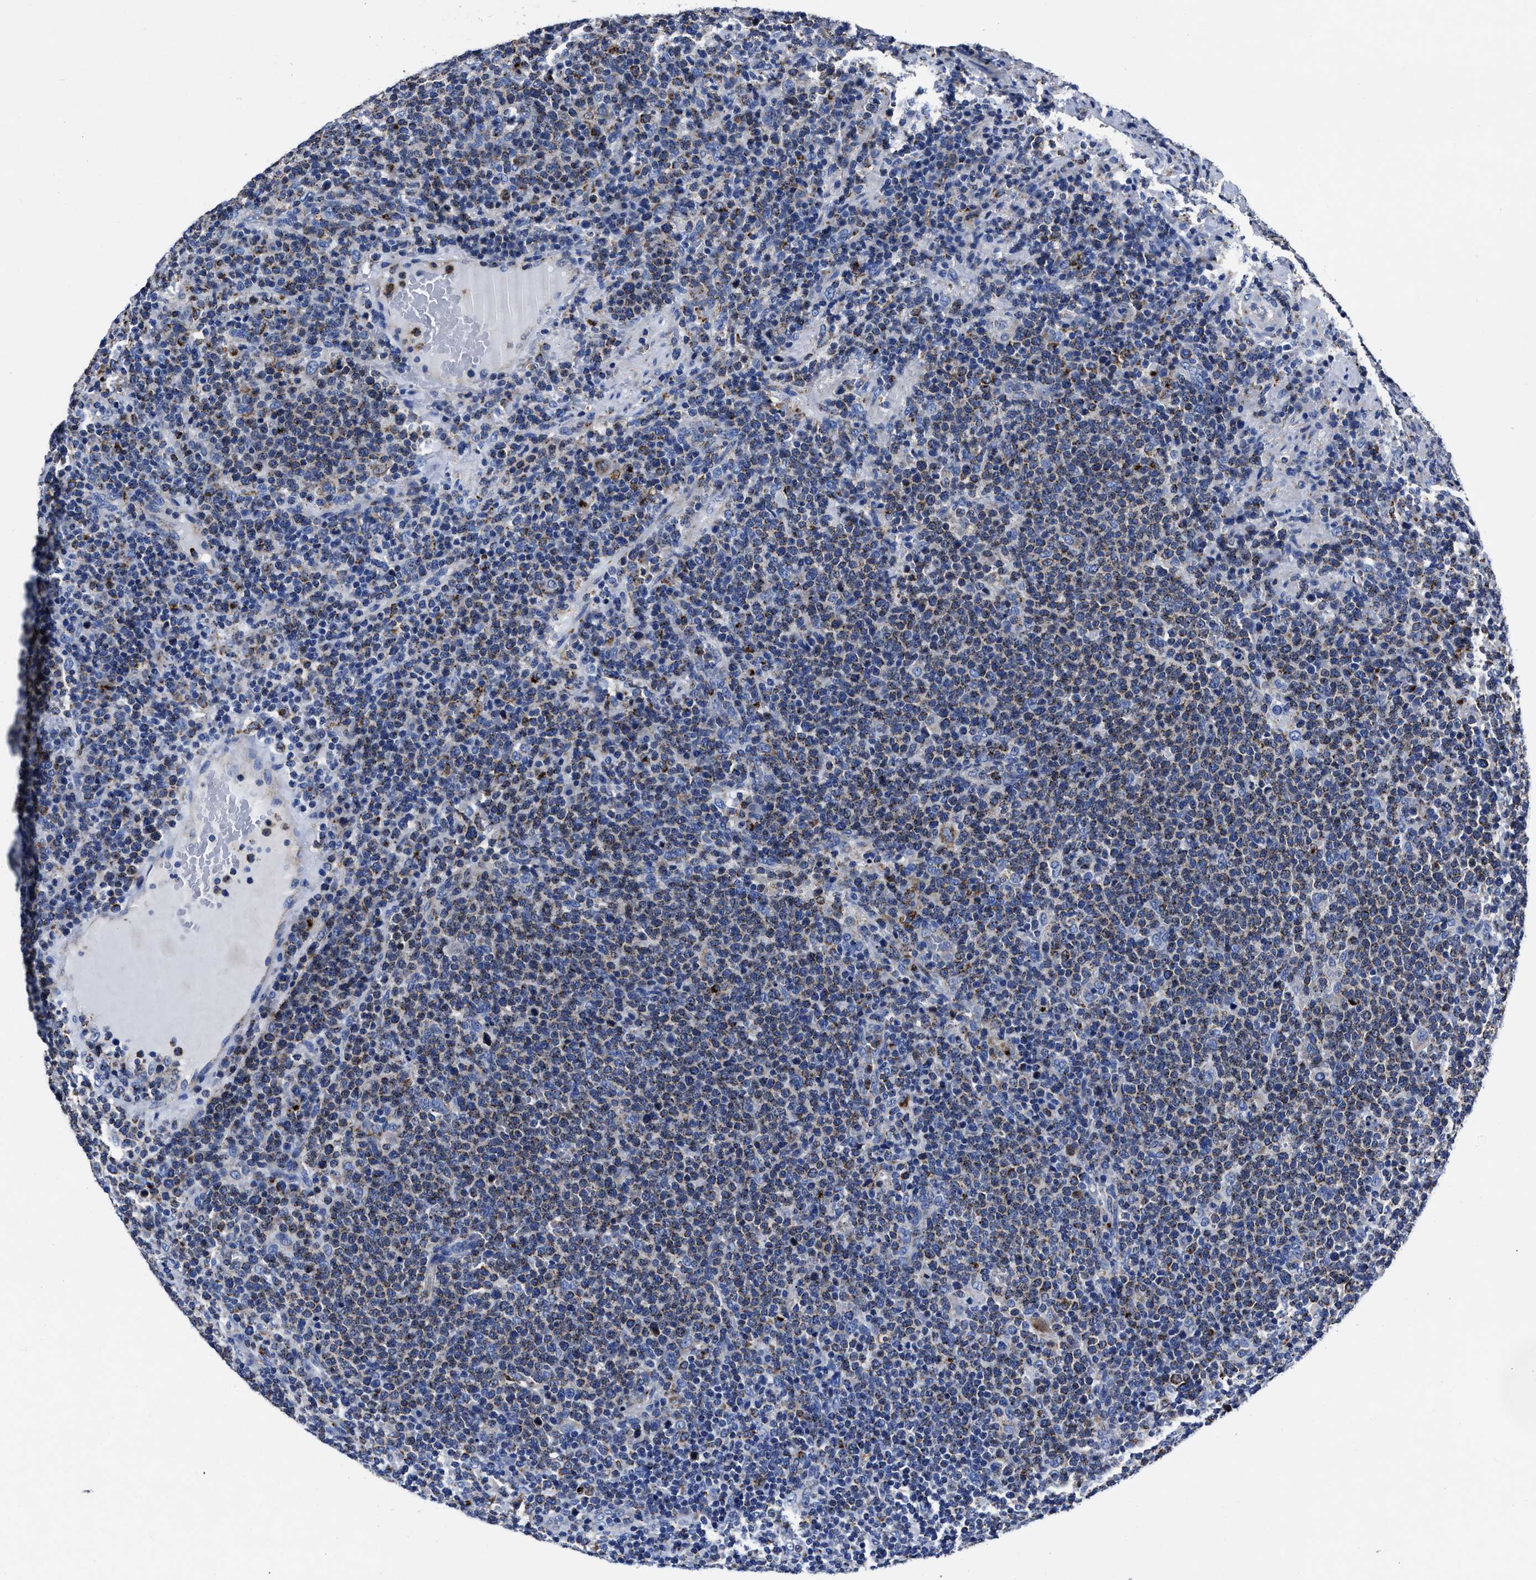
{"staining": {"intensity": "moderate", "quantity": ">75%", "location": "cytoplasmic/membranous"}, "tissue": "lymphoma", "cell_type": "Tumor cells", "image_type": "cancer", "snomed": [{"axis": "morphology", "description": "Malignant lymphoma, non-Hodgkin's type, High grade"}, {"axis": "topography", "description": "Lymph node"}], "caption": "High-grade malignant lymphoma, non-Hodgkin's type stained with a protein marker exhibits moderate staining in tumor cells.", "gene": "LAMTOR4", "patient": {"sex": "male", "age": 61}}